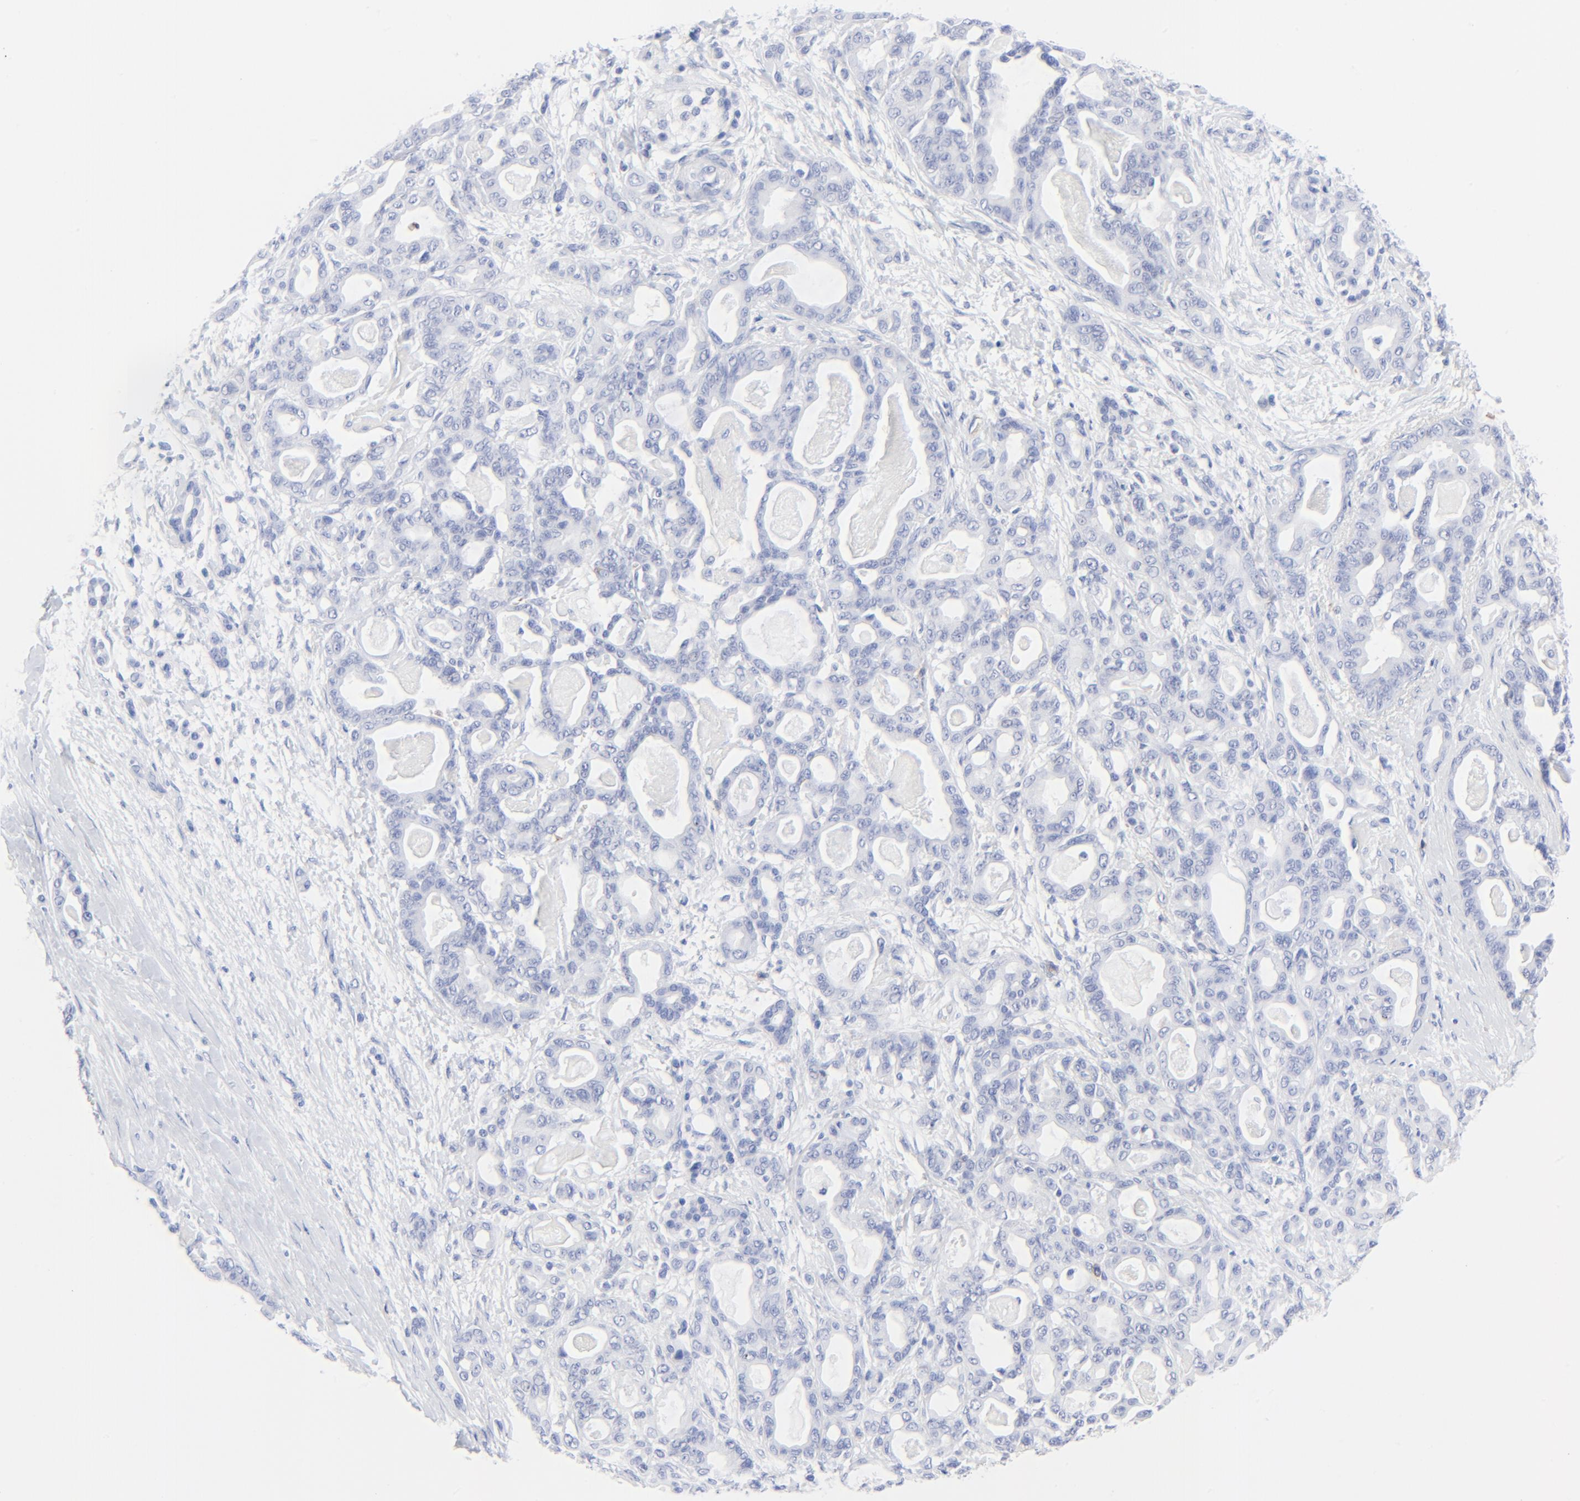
{"staining": {"intensity": "negative", "quantity": "none", "location": "none"}, "tissue": "pancreatic cancer", "cell_type": "Tumor cells", "image_type": "cancer", "snomed": [{"axis": "morphology", "description": "Adenocarcinoma, NOS"}, {"axis": "topography", "description": "Pancreas"}], "caption": "High magnification brightfield microscopy of adenocarcinoma (pancreatic) stained with DAB (3,3'-diaminobenzidine) (brown) and counterstained with hematoxylin (blue): tumor cells show no significant expression.", "gene": "LCK", "patient": {"sex": "male", "age": 63}}